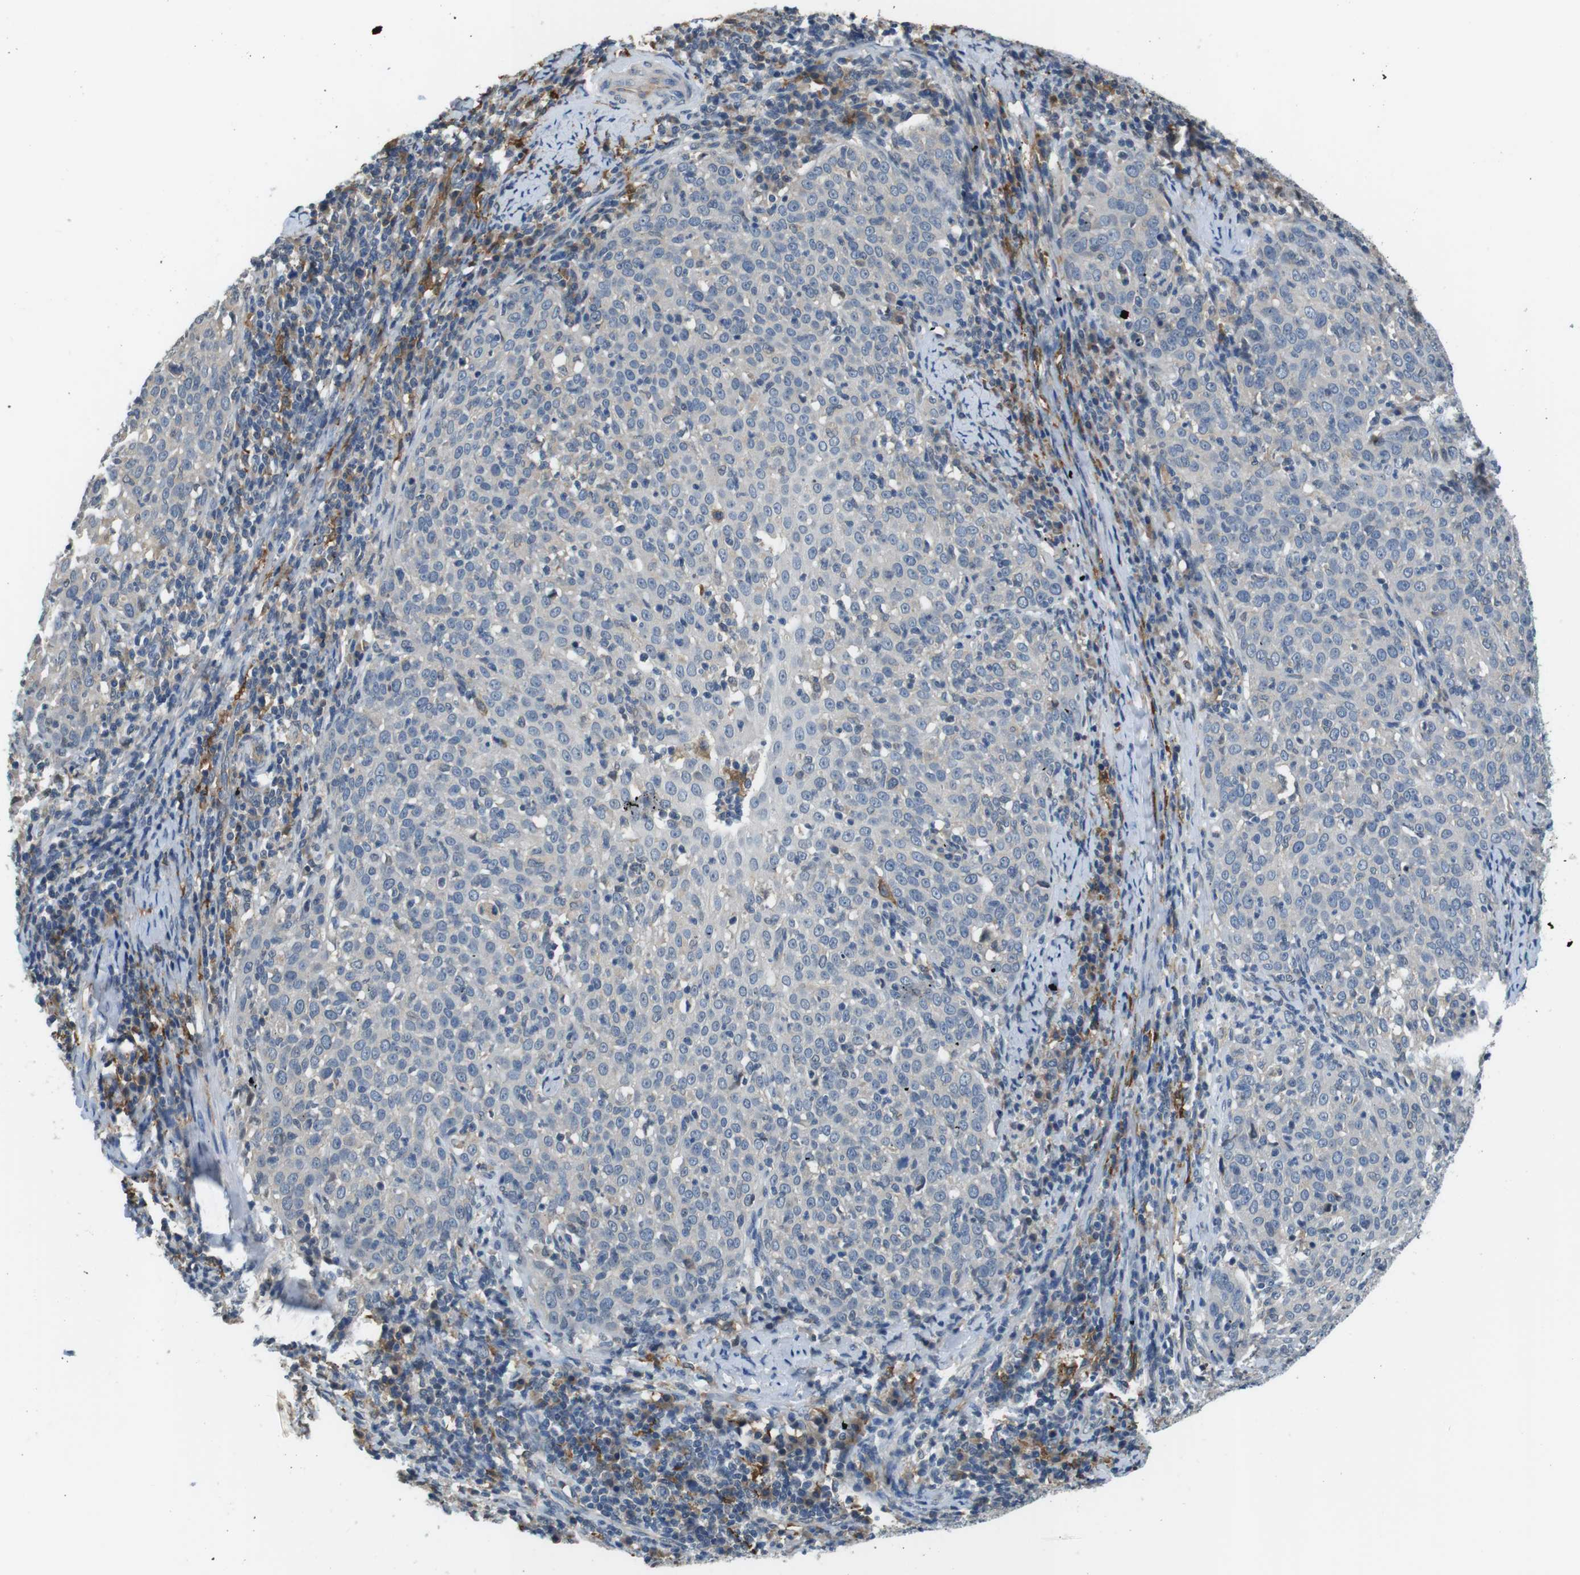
{"staining": {"intensity": "negative", "quantity": "none", "location": "none"}, "tissue": "cervical cancer", "cell_type": "Tumor cells", "image_type": "cancer", "snomed": [{"axis": "morphology", "description": "Squamous cell carcinoma, NOS"}, {"axis": "topography", "description": "Cervix"}], "caption": "A high-resolution photomicrograph shows IHC staining of squamous cell carcinoma (cervical), which exhibits no significant positivity in tumor cells. (DAB IHC with hematoxylin counter stain).", "gene": "CD163L1", "patient": {"sex": "female", "age": 51}}